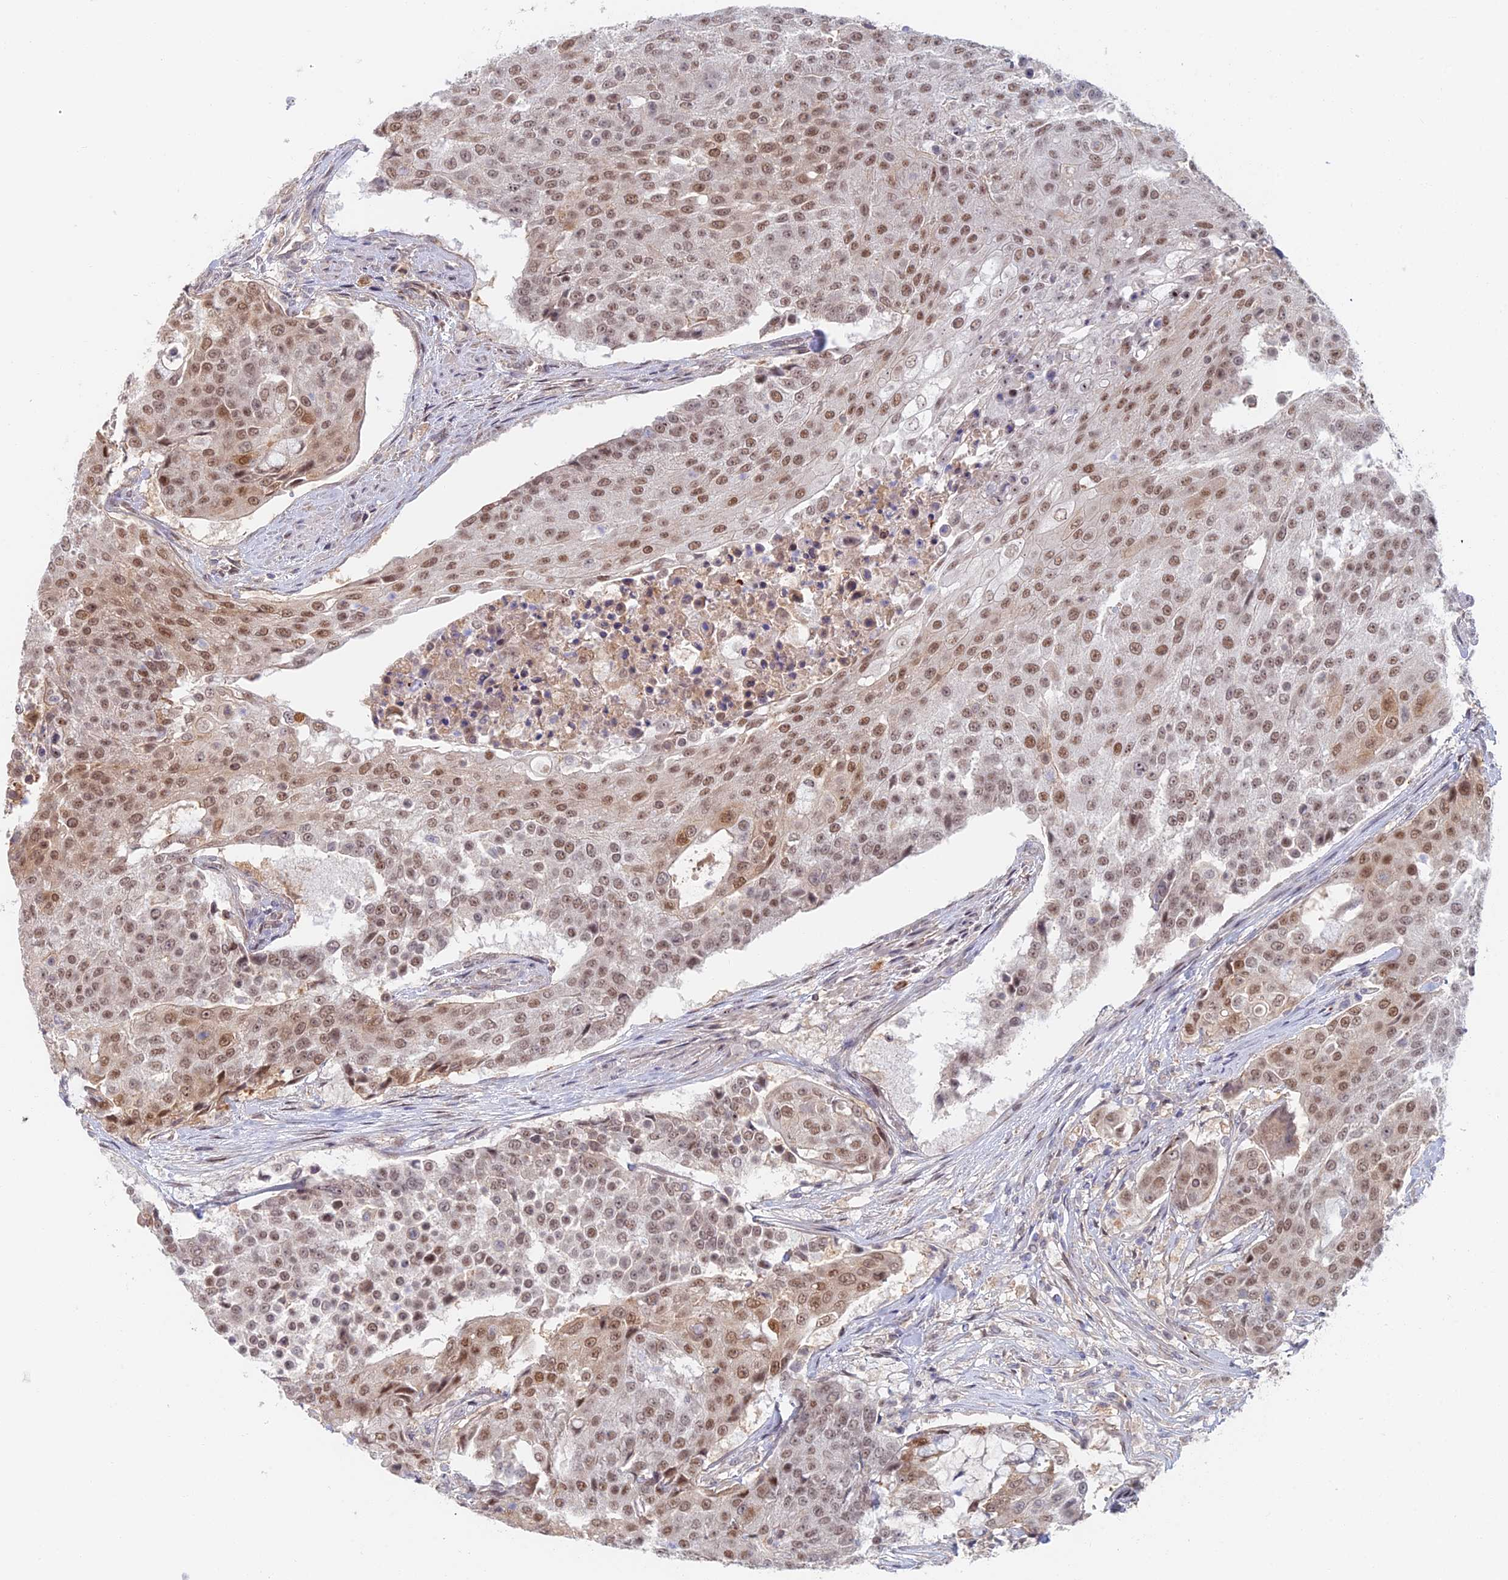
{"staining": {"intensity": "moderate", "quantity": ">75%", "location": "nuclear"}, "tissue": "urothelial cancer", "cell_type": "Tumor cells", "image_type": "cancer", "snomed": [{"axis": "morphology", "description": "Urothelial carcinoma, High grade"}, {"axis": "topography", "description": "Urinary bladder"}], "caption": "Immunohistochemistry of high-grade urothelial carcinoma reveals medium levels of moderate nuclear positivity in approximately >75% of tumor cells.", "gene": "ZUP1", "patient": {"sex": "female", "age": 63}}